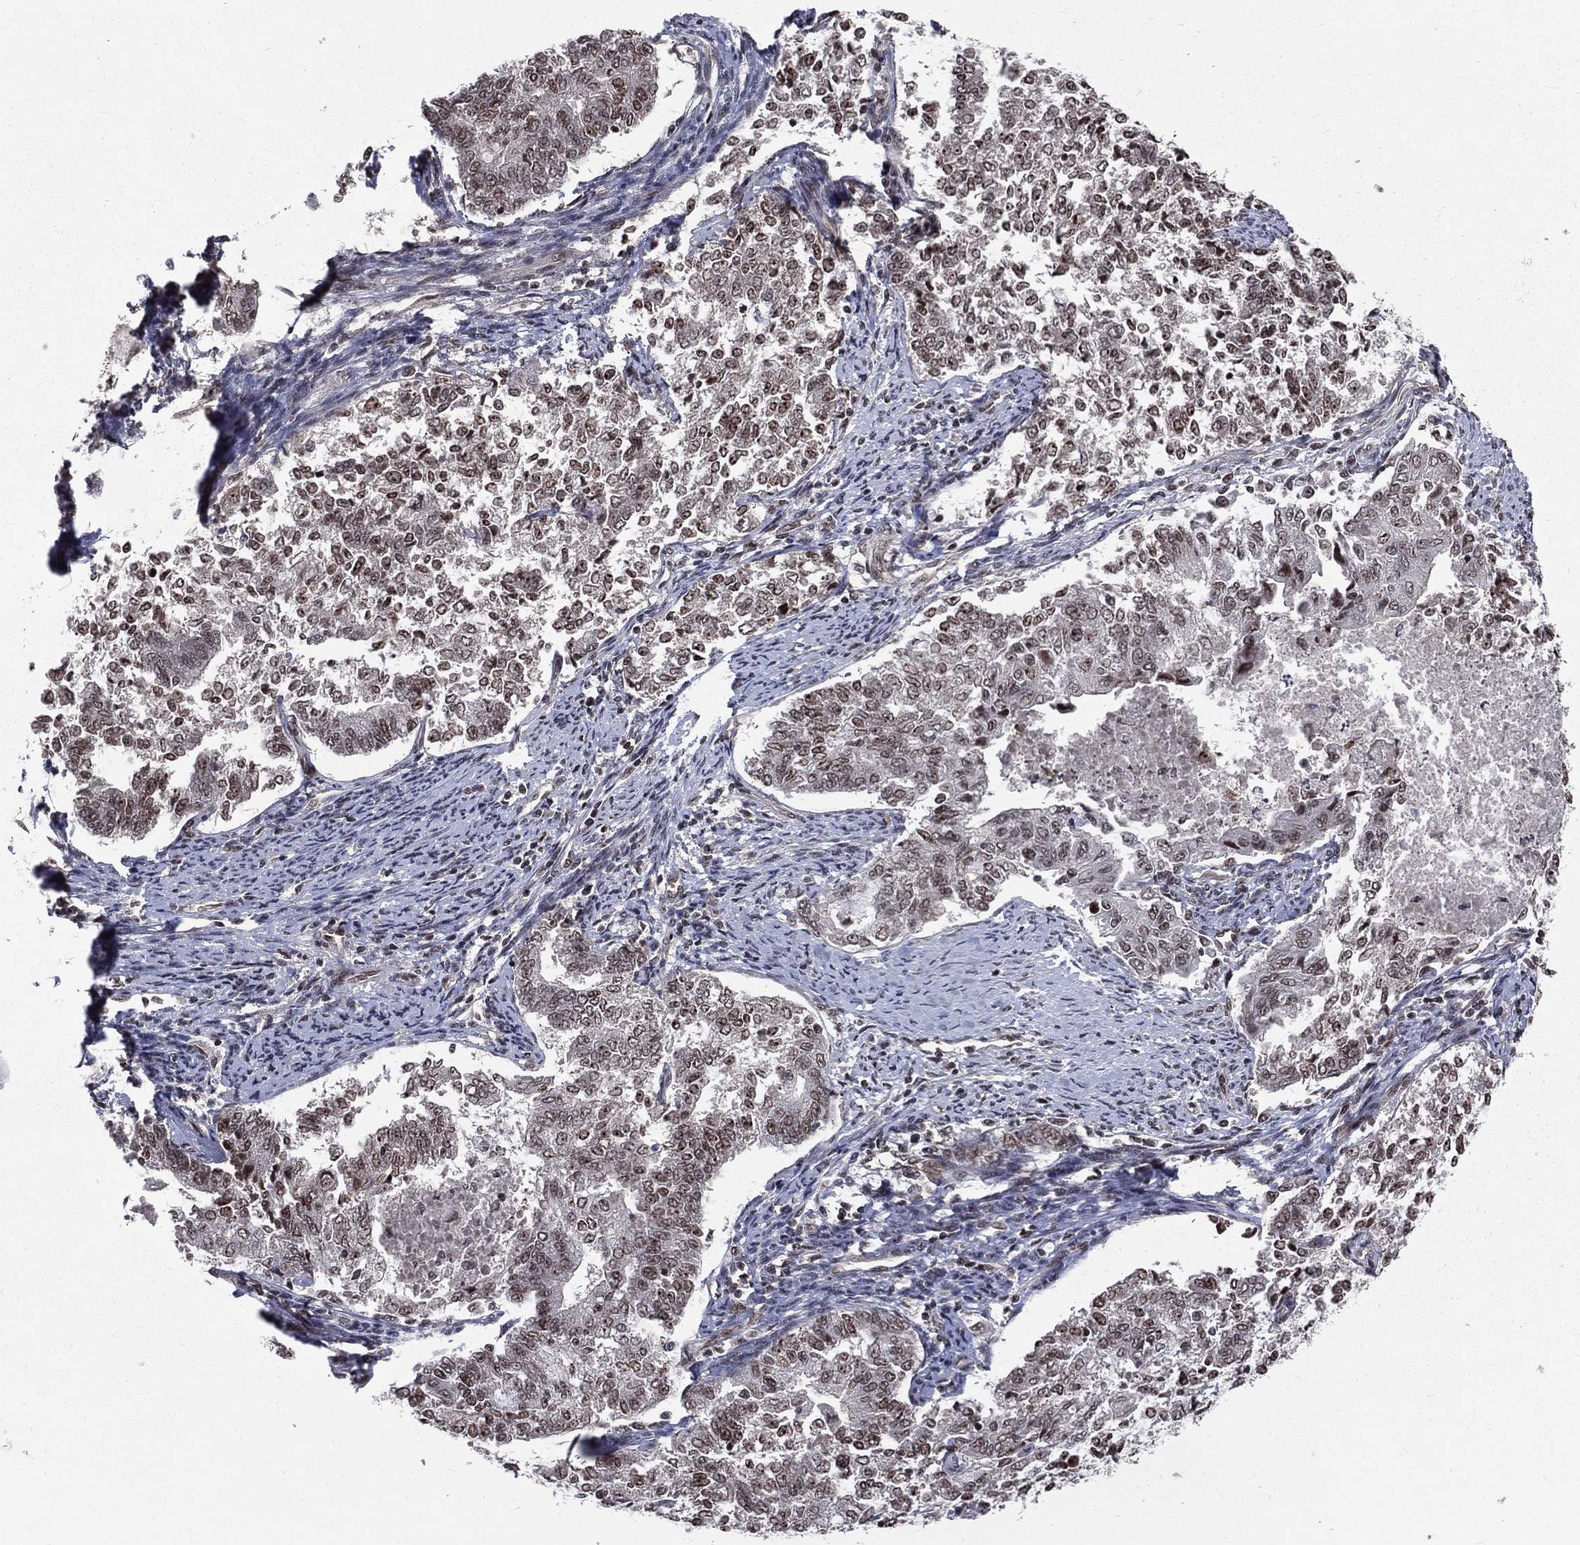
{"staining": {"intensity": "moderate", "quantity": ">75%", "location": "nuclear"}, "tissue": "endometrial cancer", "cell_type": "Tumor cells", "image_type": "cancer", "snomed": [{"axis": "morphology", "description": "Adenocarcinoma, NOS"}, {"axis": "topography", "description": "Endometrium"}], "caption": "An image showing moderate nuclear expression in approximately >75% of tumor cells in endometrial cancer (adenocarcinoma), as visualized by brown immunohistochemical staining.", "gene": "SMC3", "patient": {"sex": "female", "age": 65}}